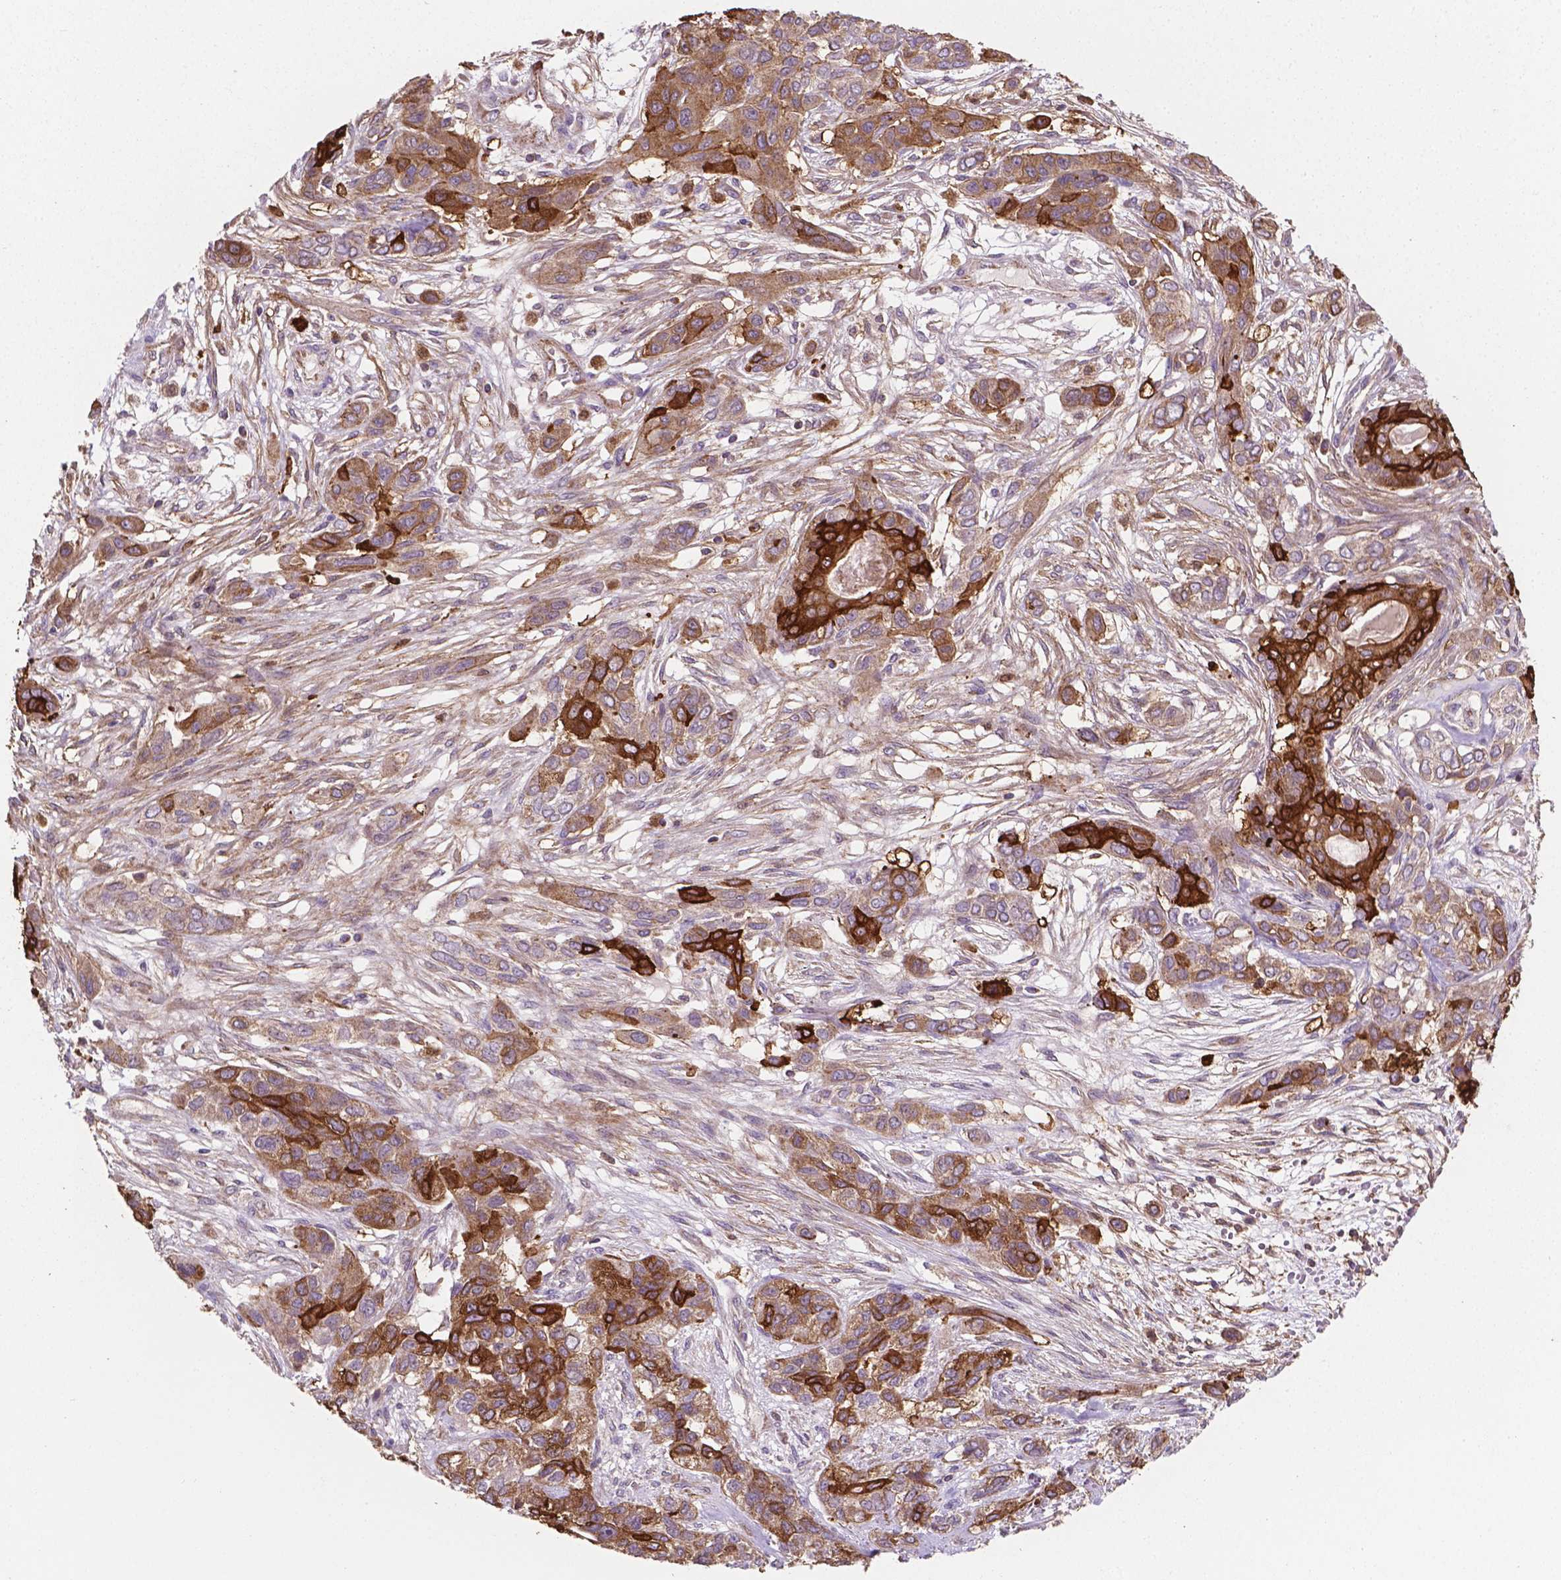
{"staining": {"intensity": "strong", "quantity": ">75%", "location": "cytoplasmic/membranous"}, "tissue": "lung cancer", "cell_type": "Tumor cells", "image_type": "cancer", "snomed": [{"axis": "morphology", "description": "Squamous cell carcinoma, NOS"}, {"axis": "topography", "description": "Lung"}], "caption": "An image of lung squamous cell carcinoma stained for a protein shows strong cytoplasmic/membranous brown staining in tumor cells.", "gene": "TCAF1", "patient": {"sex": "female", "age": 70}}